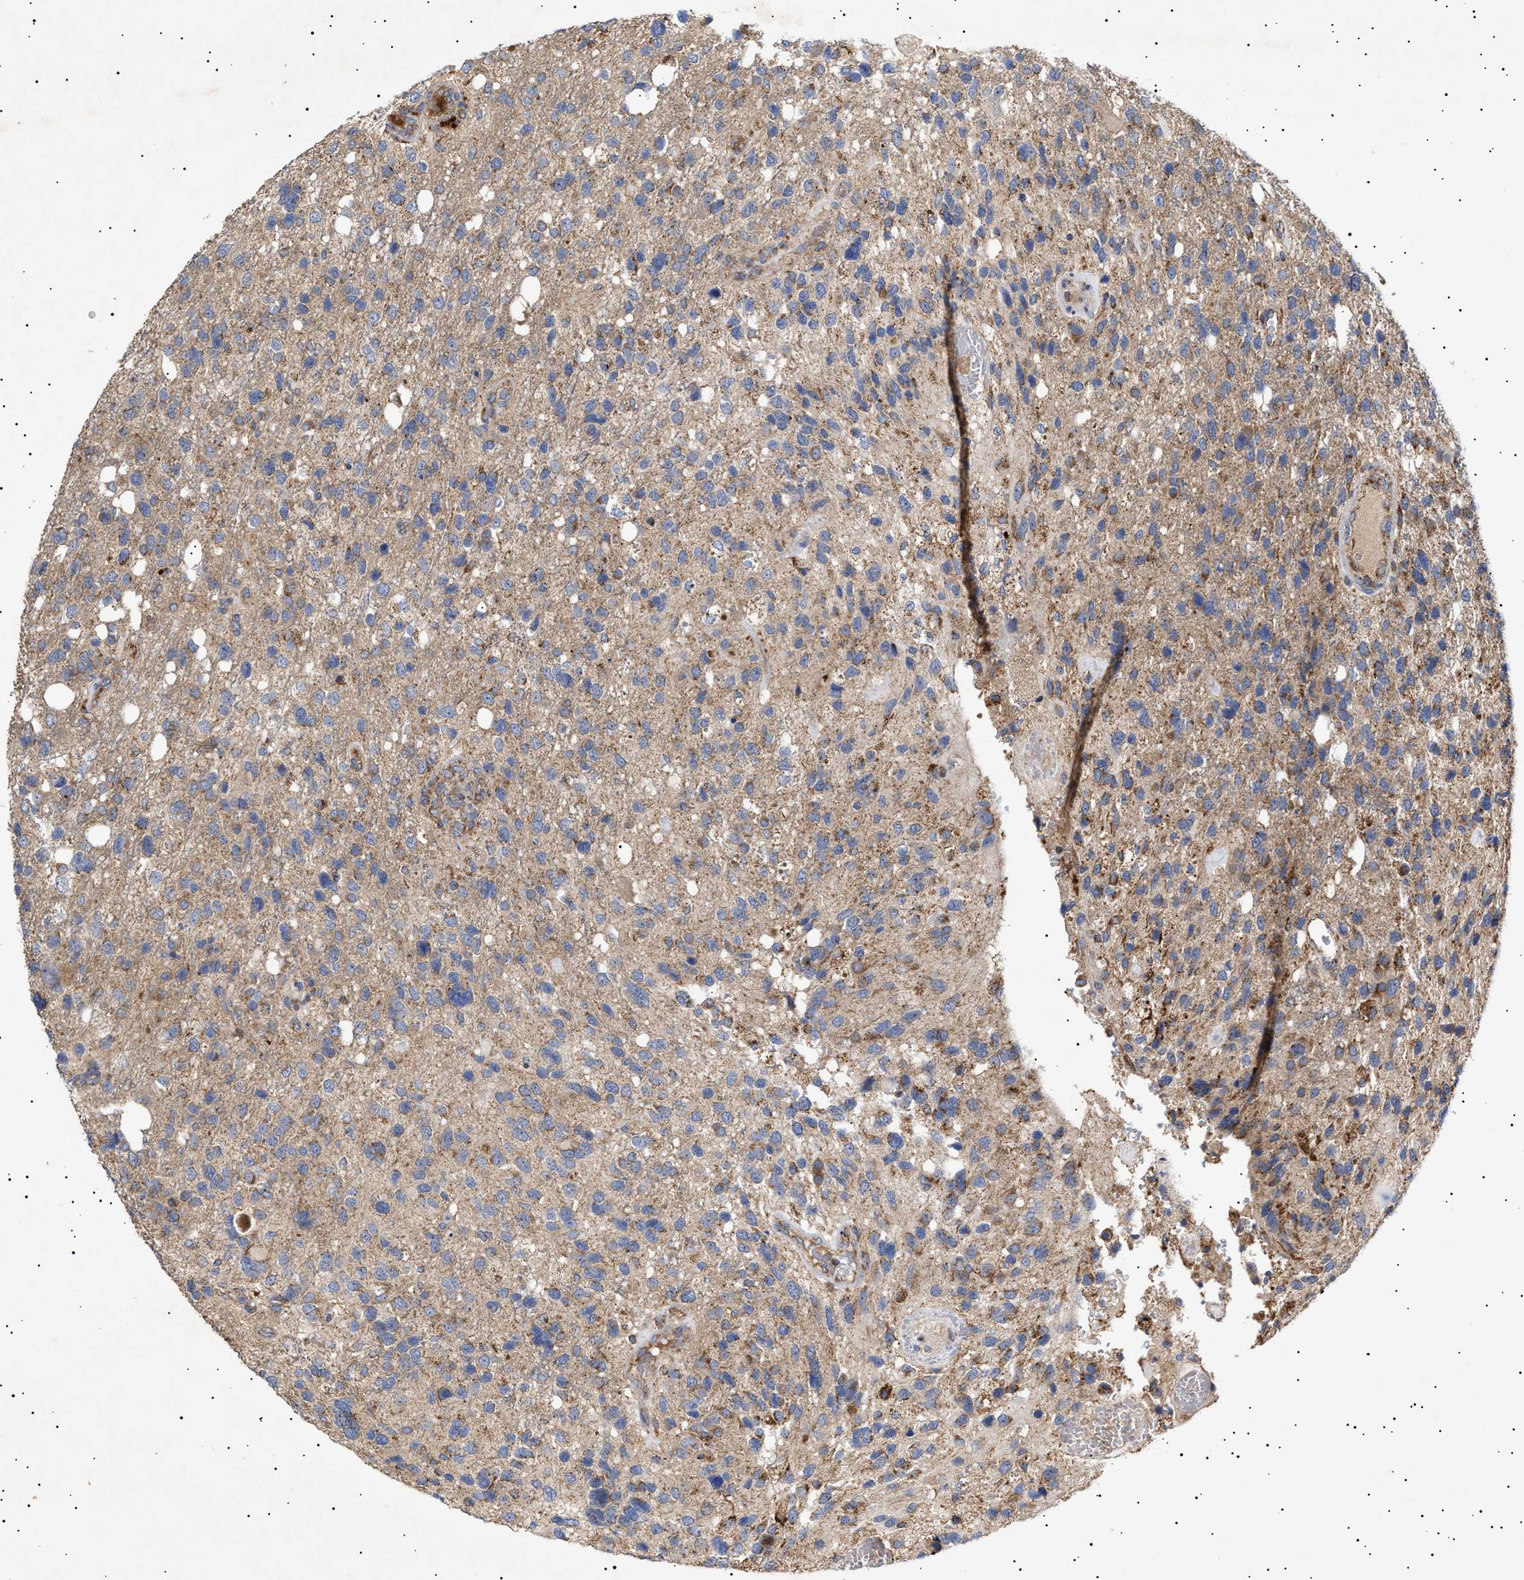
{"staining": {"intensity": "moderate", "quantity": ">75%", "location": "cytoplasmic/membranous"}, "tissue": "glioma", "cell_type": "Tumor cells", "image_type": "cancer", "snomed": [{"axis": "morphology", "description": "Glioma, malignant, High grade"}, {"axis": "topography", "description": "Brain"}], "caption": "Malignant high-grade glioma was stained to show a protein in brown. There is medium levels of moderate cytoplasmic/membranous positivity in approximately >75% of tumor cells.", "gene": "MRPL10", "patient": {"sex": "female", "age": 58}}